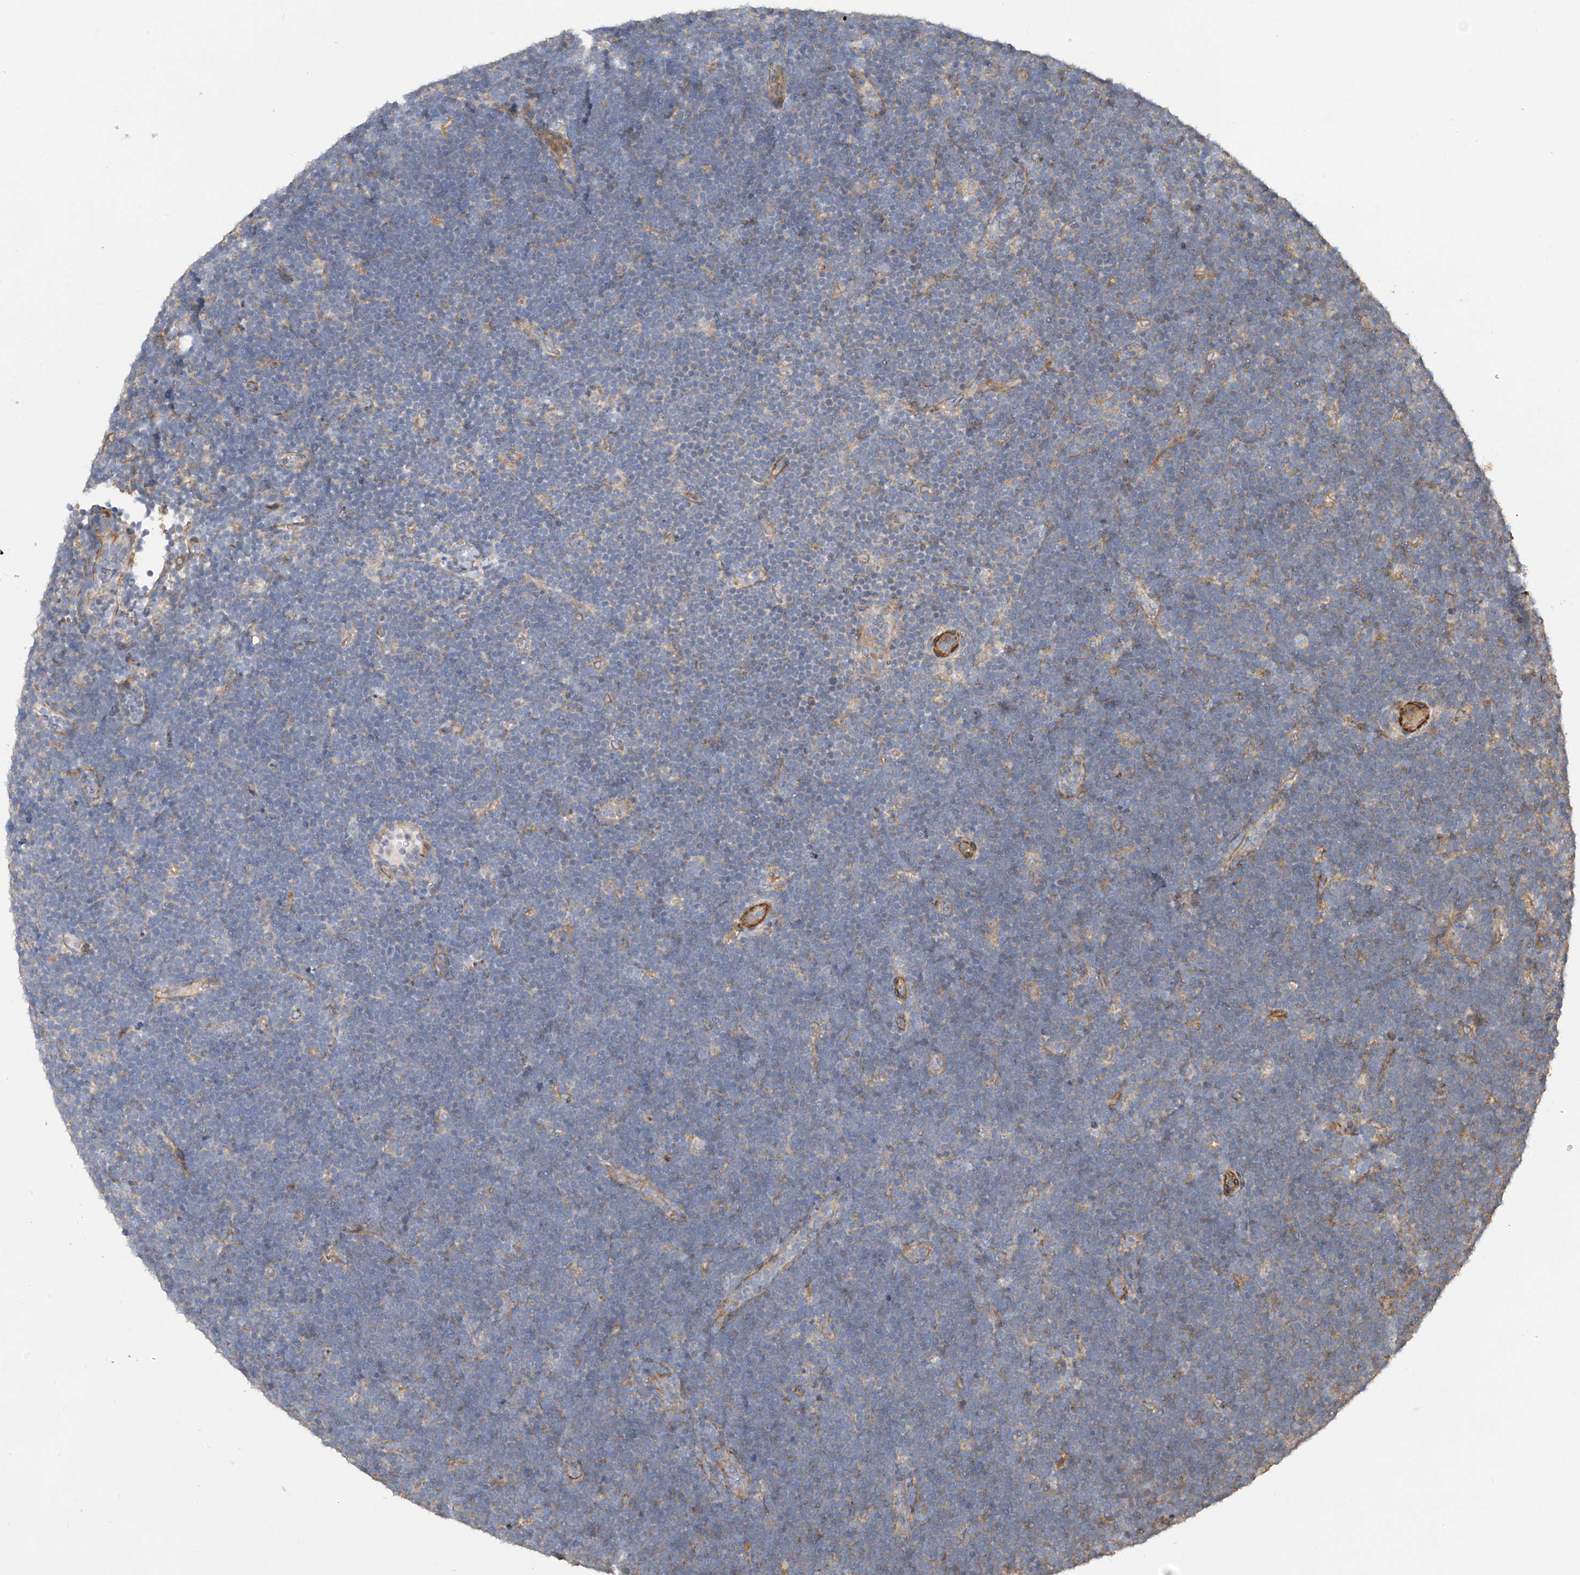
{"staining": {"intensity": "negative", "quantity": "none", "location": "none"}, "tissue": "lymphoma", "cell_type": "Tumor cells", "image_type": "cancer", "snomed": [{"axis": "morphology", "description": "Malignant lymphoma, non-Hodgkin's type, High grade"}, {"axis": "topography", "description": "Lymph node"}], "caption": "A micrograph of human high-grade malignant lymphoma, non-Hodgkin's type is negative for staining in tumor cells.", "gene": "SLC43A3", "patient": {"sex": "male", "age": 13}}